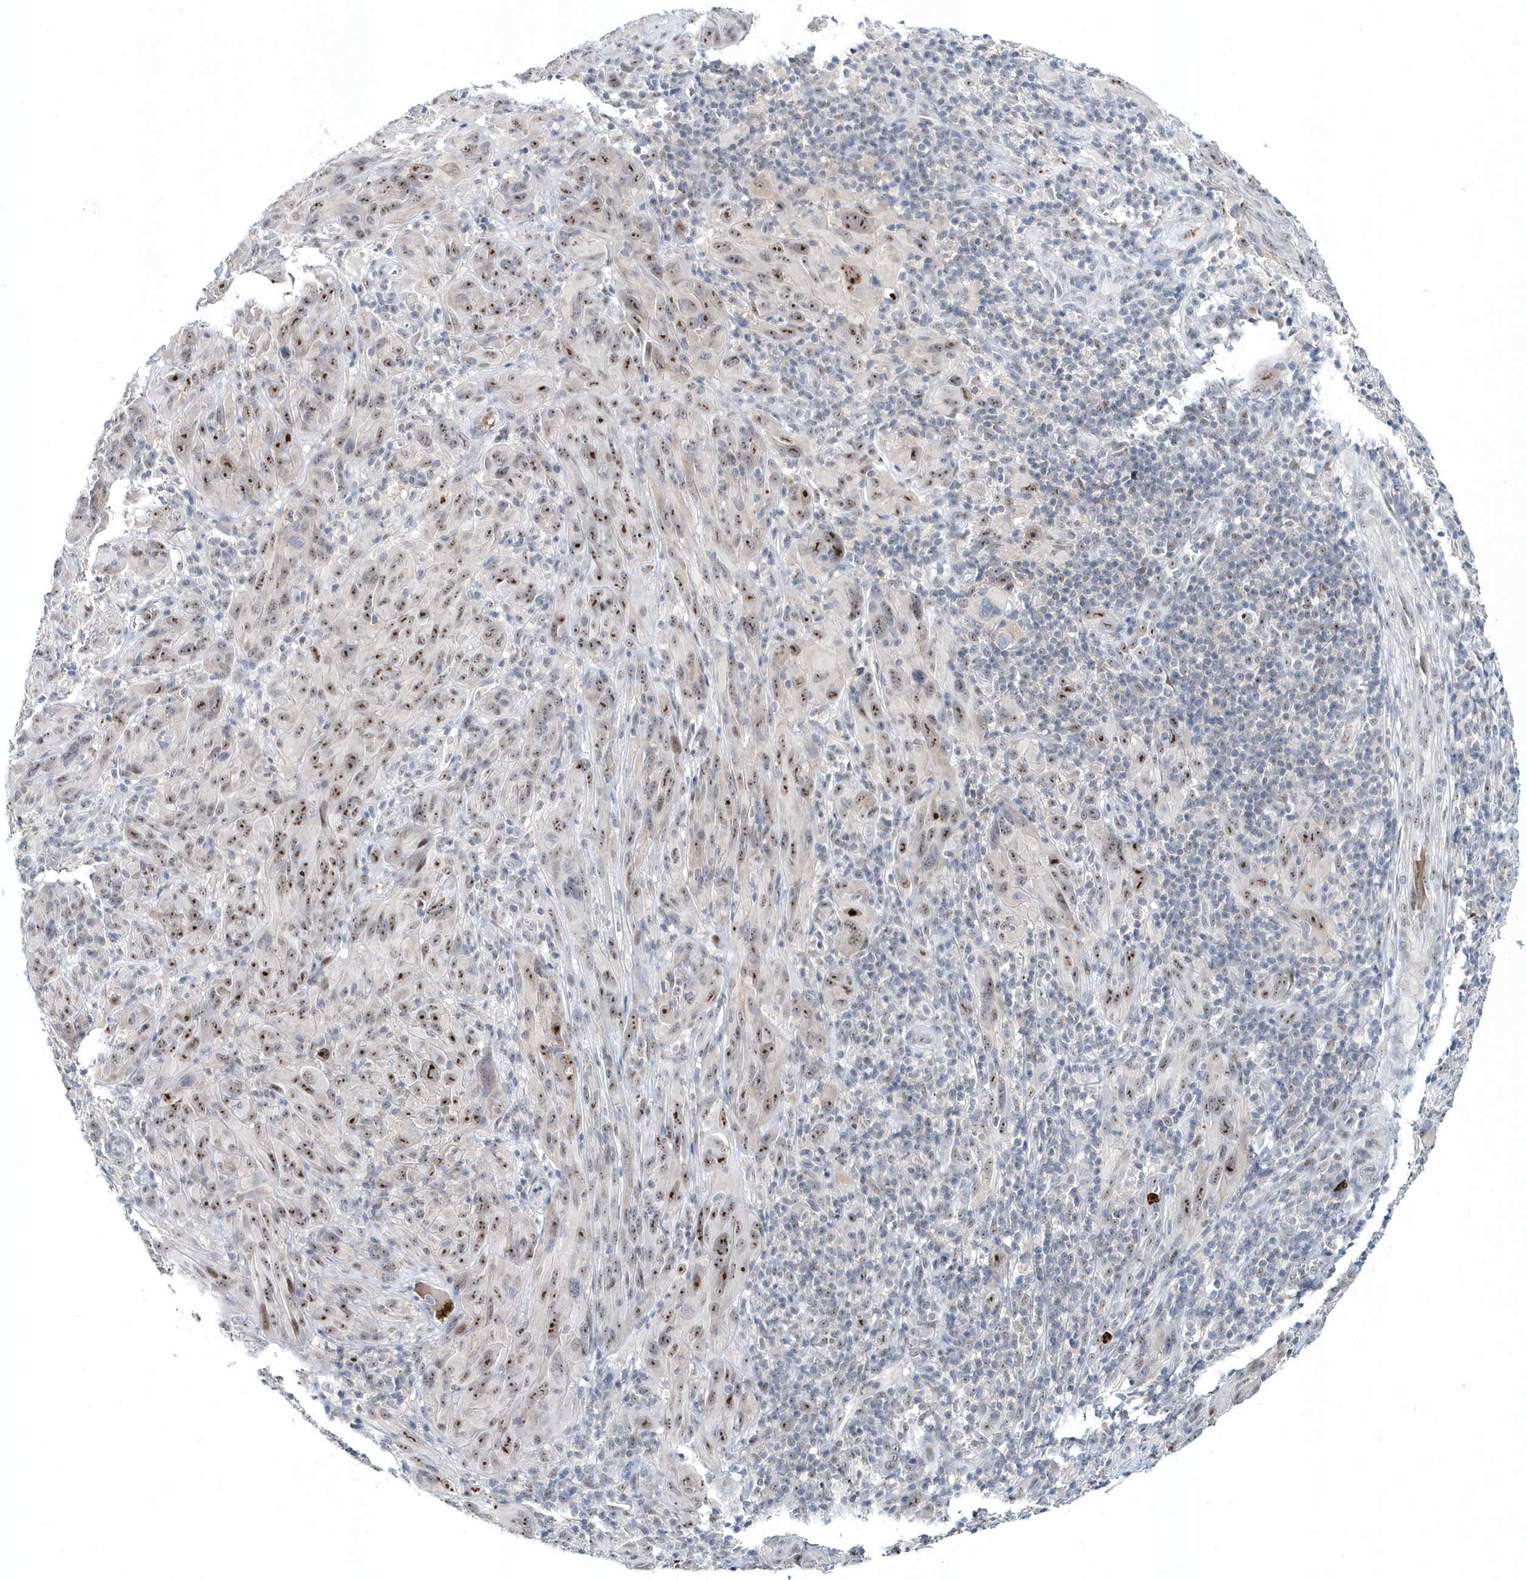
{"staining": {"intensity": "moderate", "quantity": "25%-75%", "location": "nuclear"}, "tissue": "melanoma", "cell_type": "Tumor cells", "image_type": "cancer", "snomed": [{"axis": "morphology", "description": "Malignant melanoma, NOS"}, {"axis": "topography", "description": "Skin of head"}], "caption": "Melanoma was stained to show a protein in brown. There is medium levels of moderate nuclear staining in about 25%-75% of tumor cells.", "gene": "ASCL4", "patient": {"sex": "male", "age": 96}}